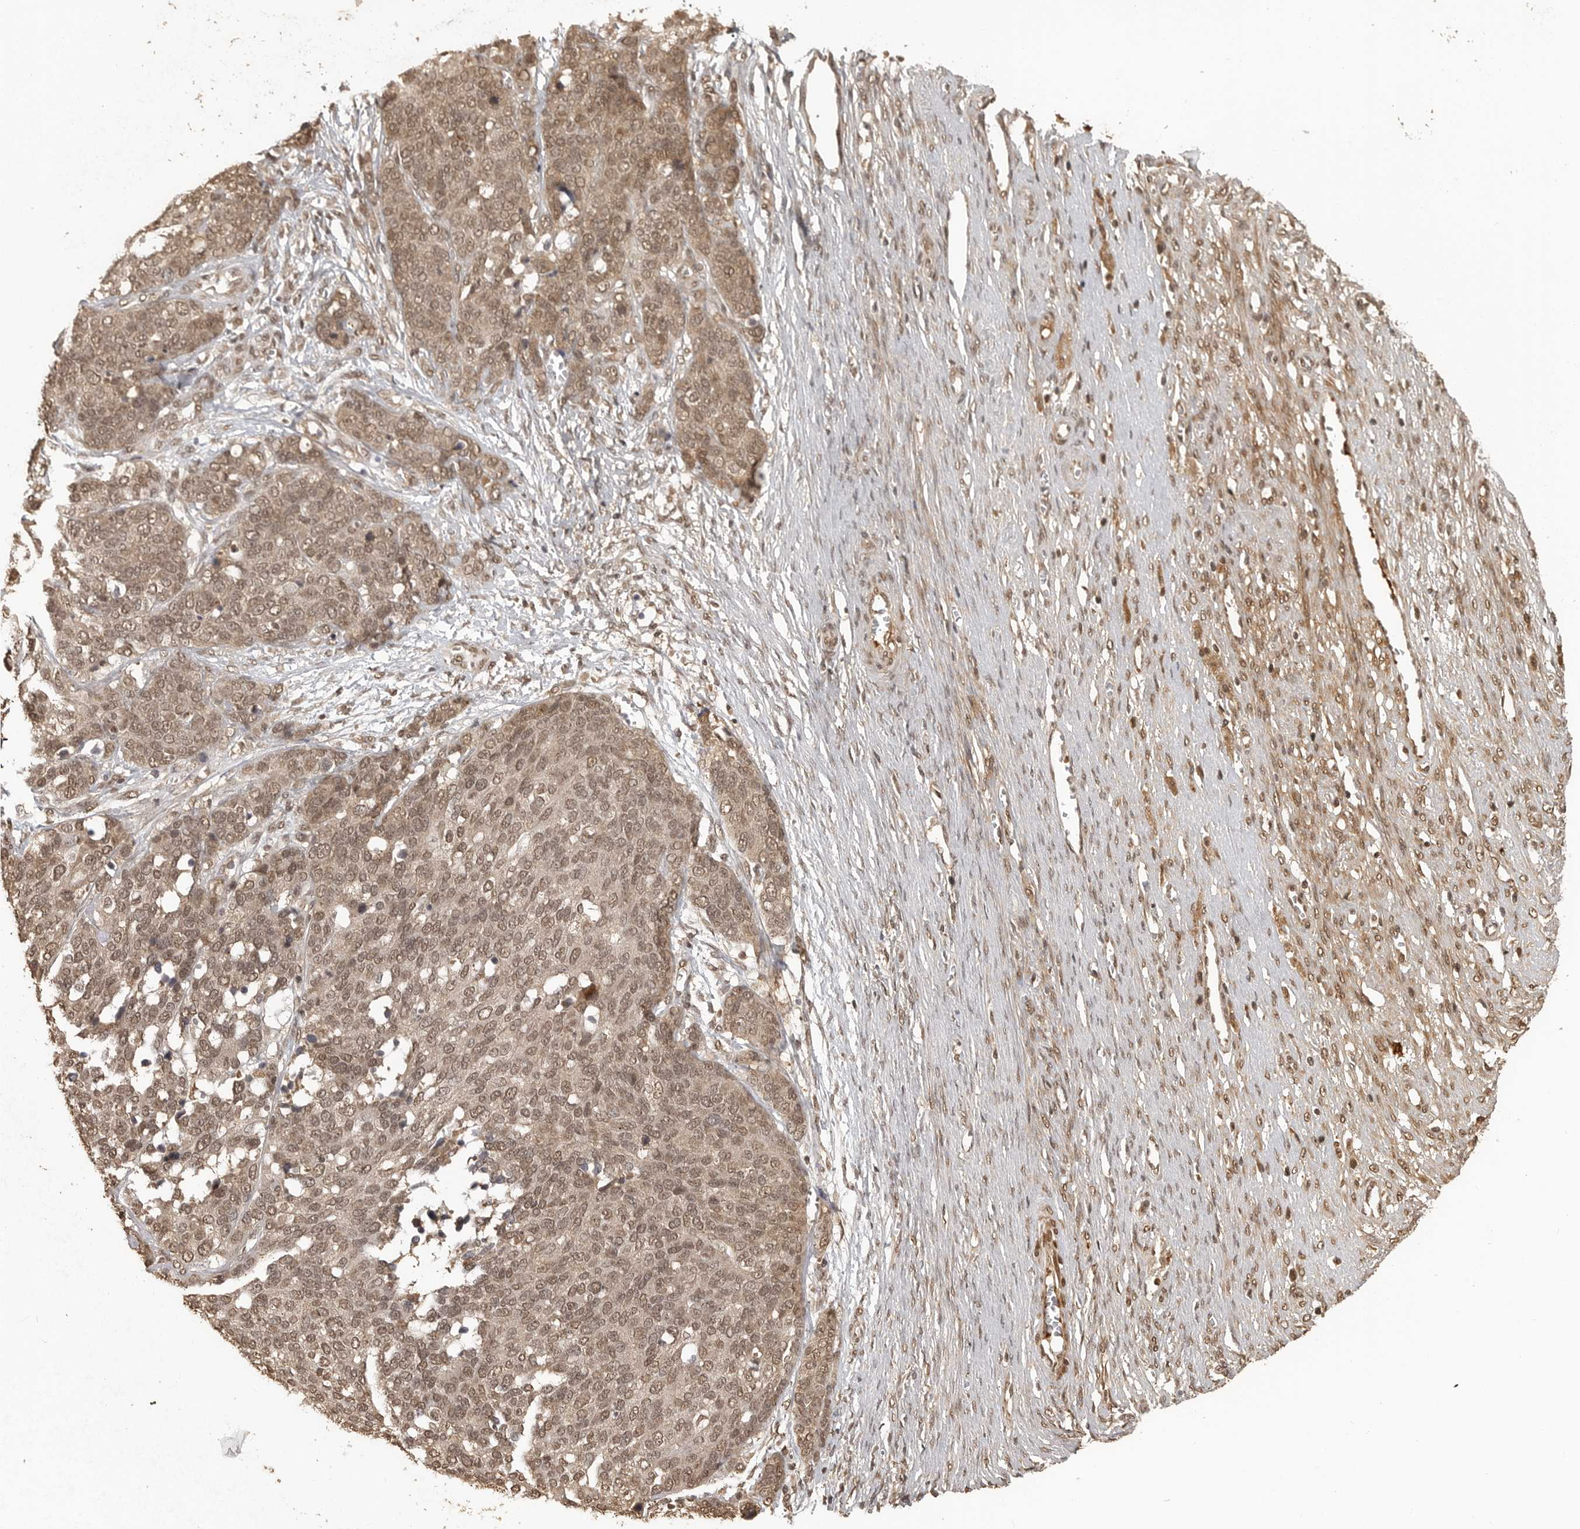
{"staining": {"intensity": "moderate", "quantity": ">75%", "location": "nuclear"}, "tissue": "ovarian cancer", "cell_type": "Tumor cells", "image_type": "cancer", "snomed": [{"axis": "morphology", "description": "Cystadenocarcinoma, serous, NOS"}, {"axis": "topography", "description": "Ovary"}], "caption": "This histopathology image exhibits immunohistochemistry (IHC) staining of serous cystadenocarcinoma (ovarian), with medium moderate nuclear staining in about >75% of tumor cells.", "gene": "CLOCK", "patient": {"sex": "female", "age": 44}}